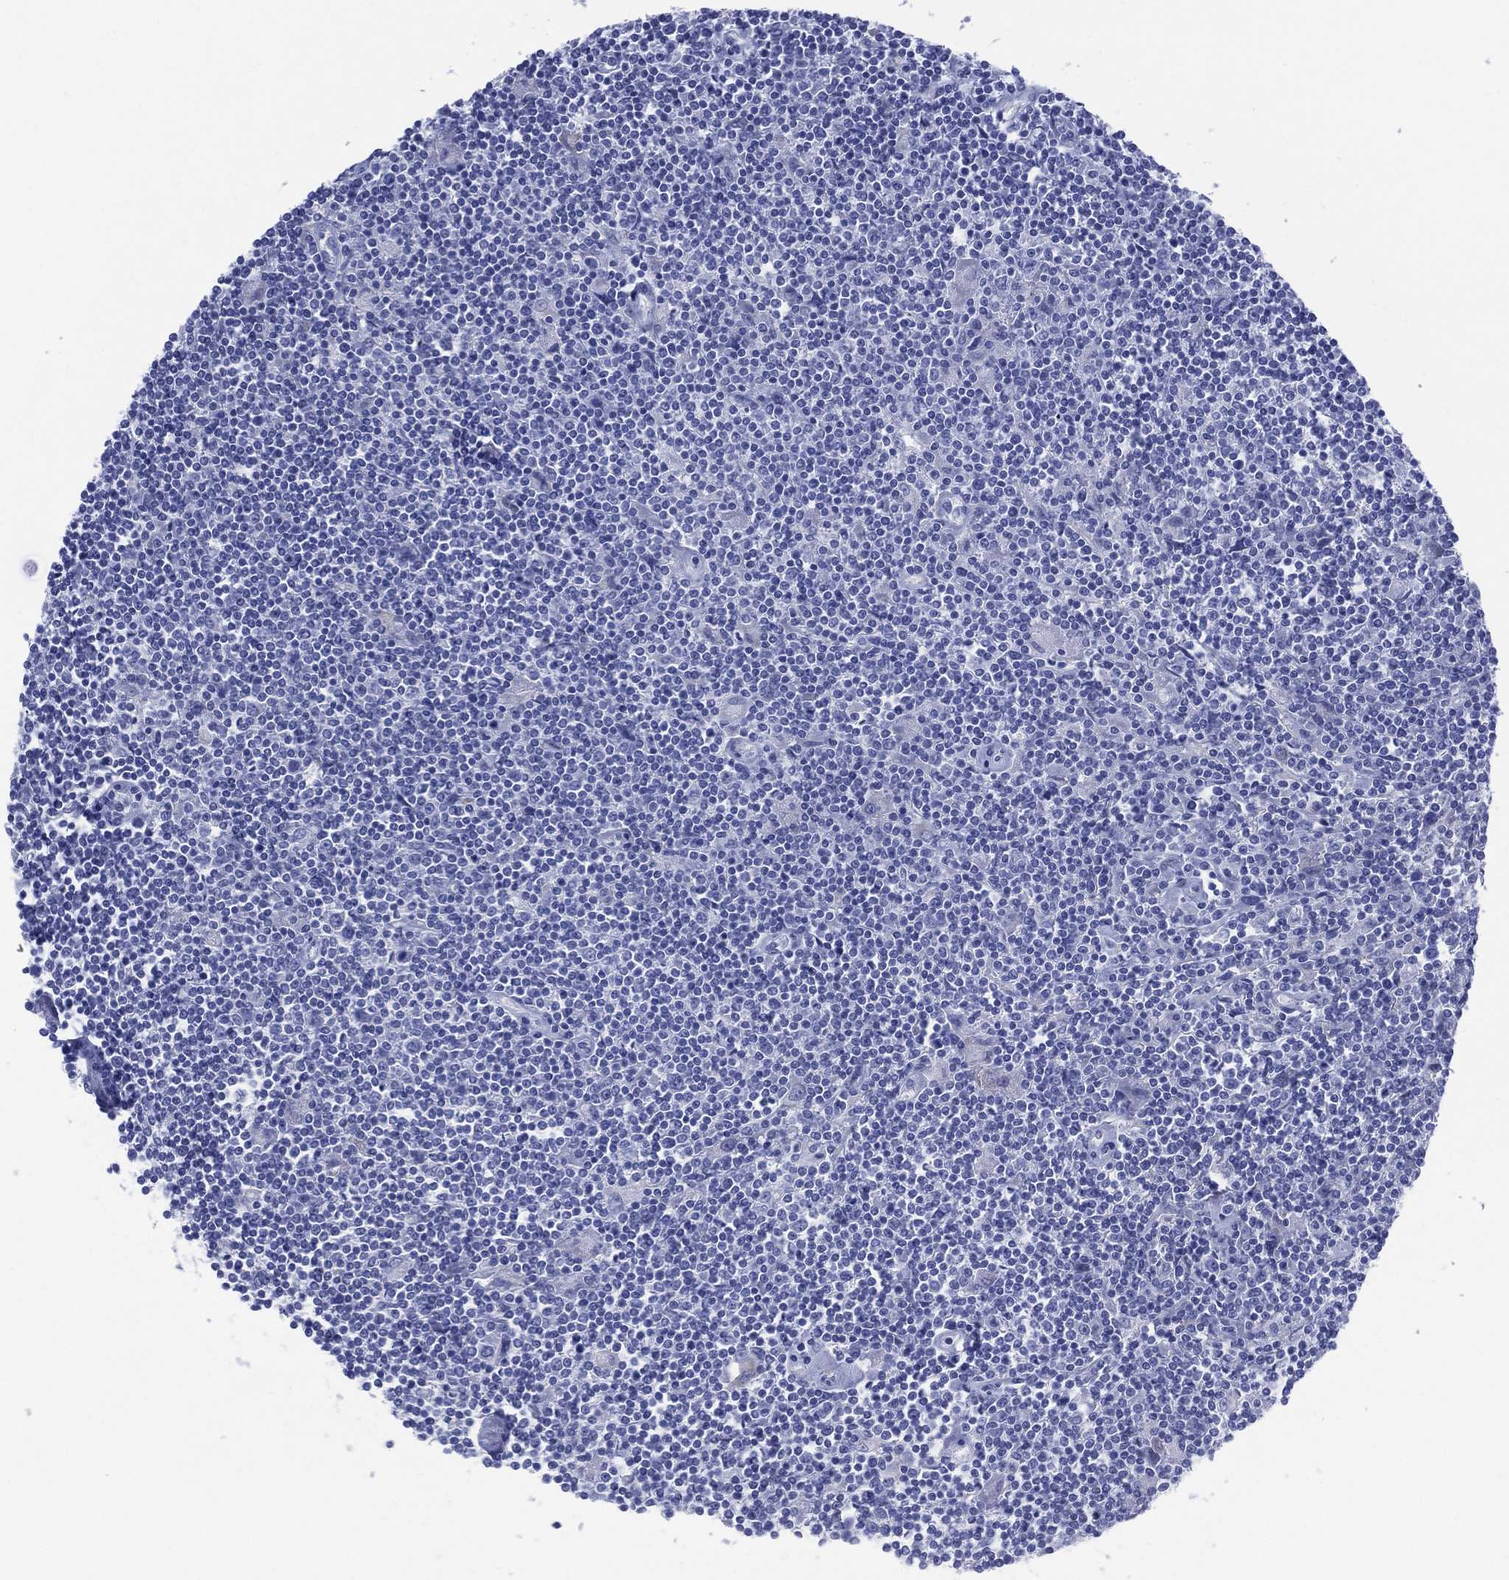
{"staining": {"intensity": "negative", "quantity": "none", "location": "none"}, "tissue": "lymphoma", "cell_type": "Tumor cells", "image_type": "cancer", "snomed": [{"axis": "morphology", "description": "Hodgkin's disease, NOS"}, {"axis": "topography", "description": "Lymph node"}], "caption": "Tumor cells show no significant protein staining in lymphoma.", "gene": "LRRD1", "patient": {"sex": "male", "age": 40}}